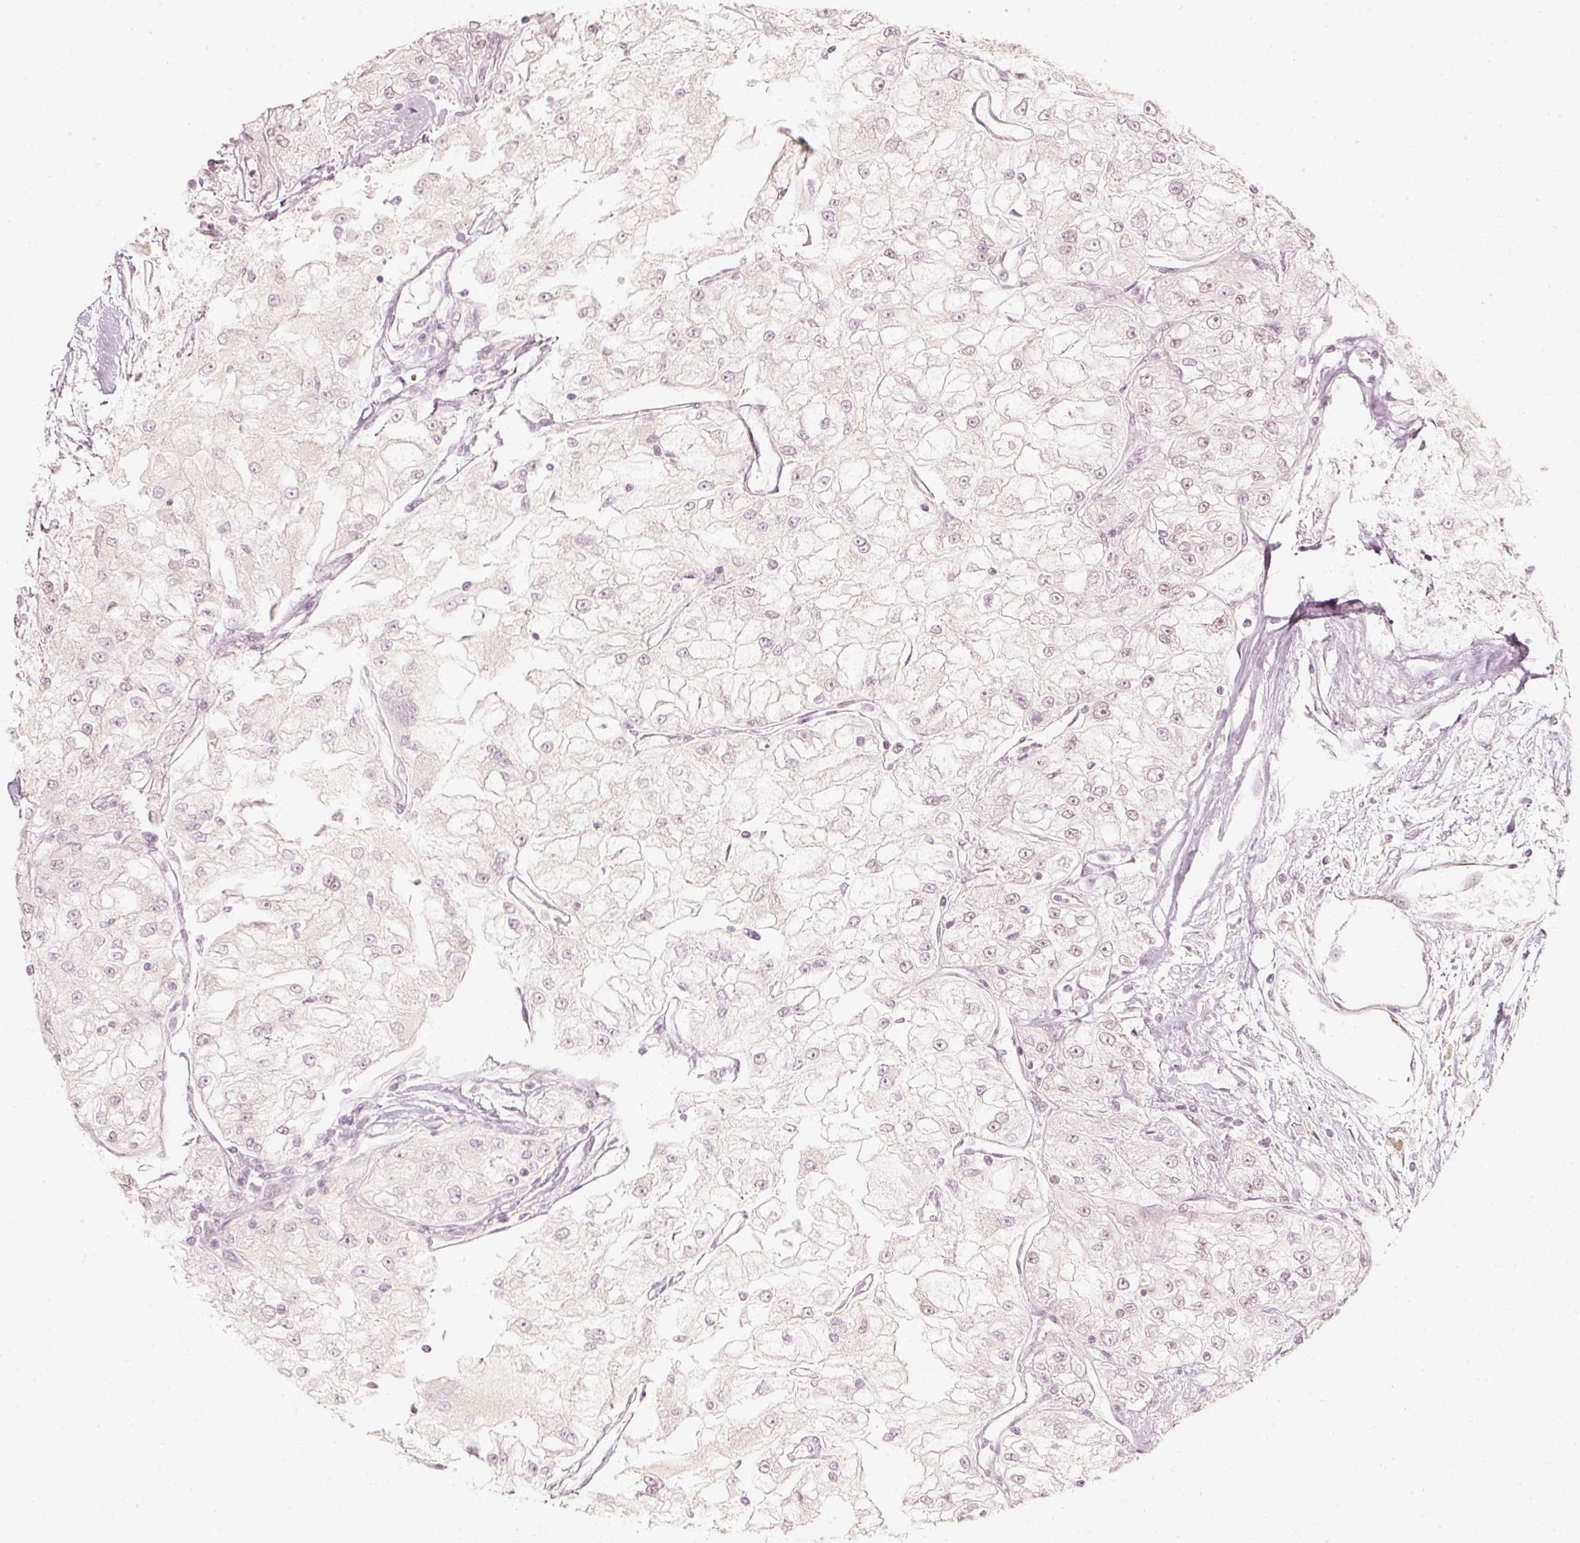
{"staining": {"intensity": "negative", "quantity": "none", "location": "none"}, "tissue": "renal cancer", "cell_type": "Tumor cells", "image_type": "cancer", "snomed": [{"axis": "morphology", "description": "Adenocarcinoma, NOS"}, {"axis": "topography", "description": "Kidney"}], "caption": "A micrograph of human renal cancer (adenocarcinoma) is negative for staining in tumor cells.", "gene": "PPP1R10", "patient": {"sex": "female", "age": 72}}